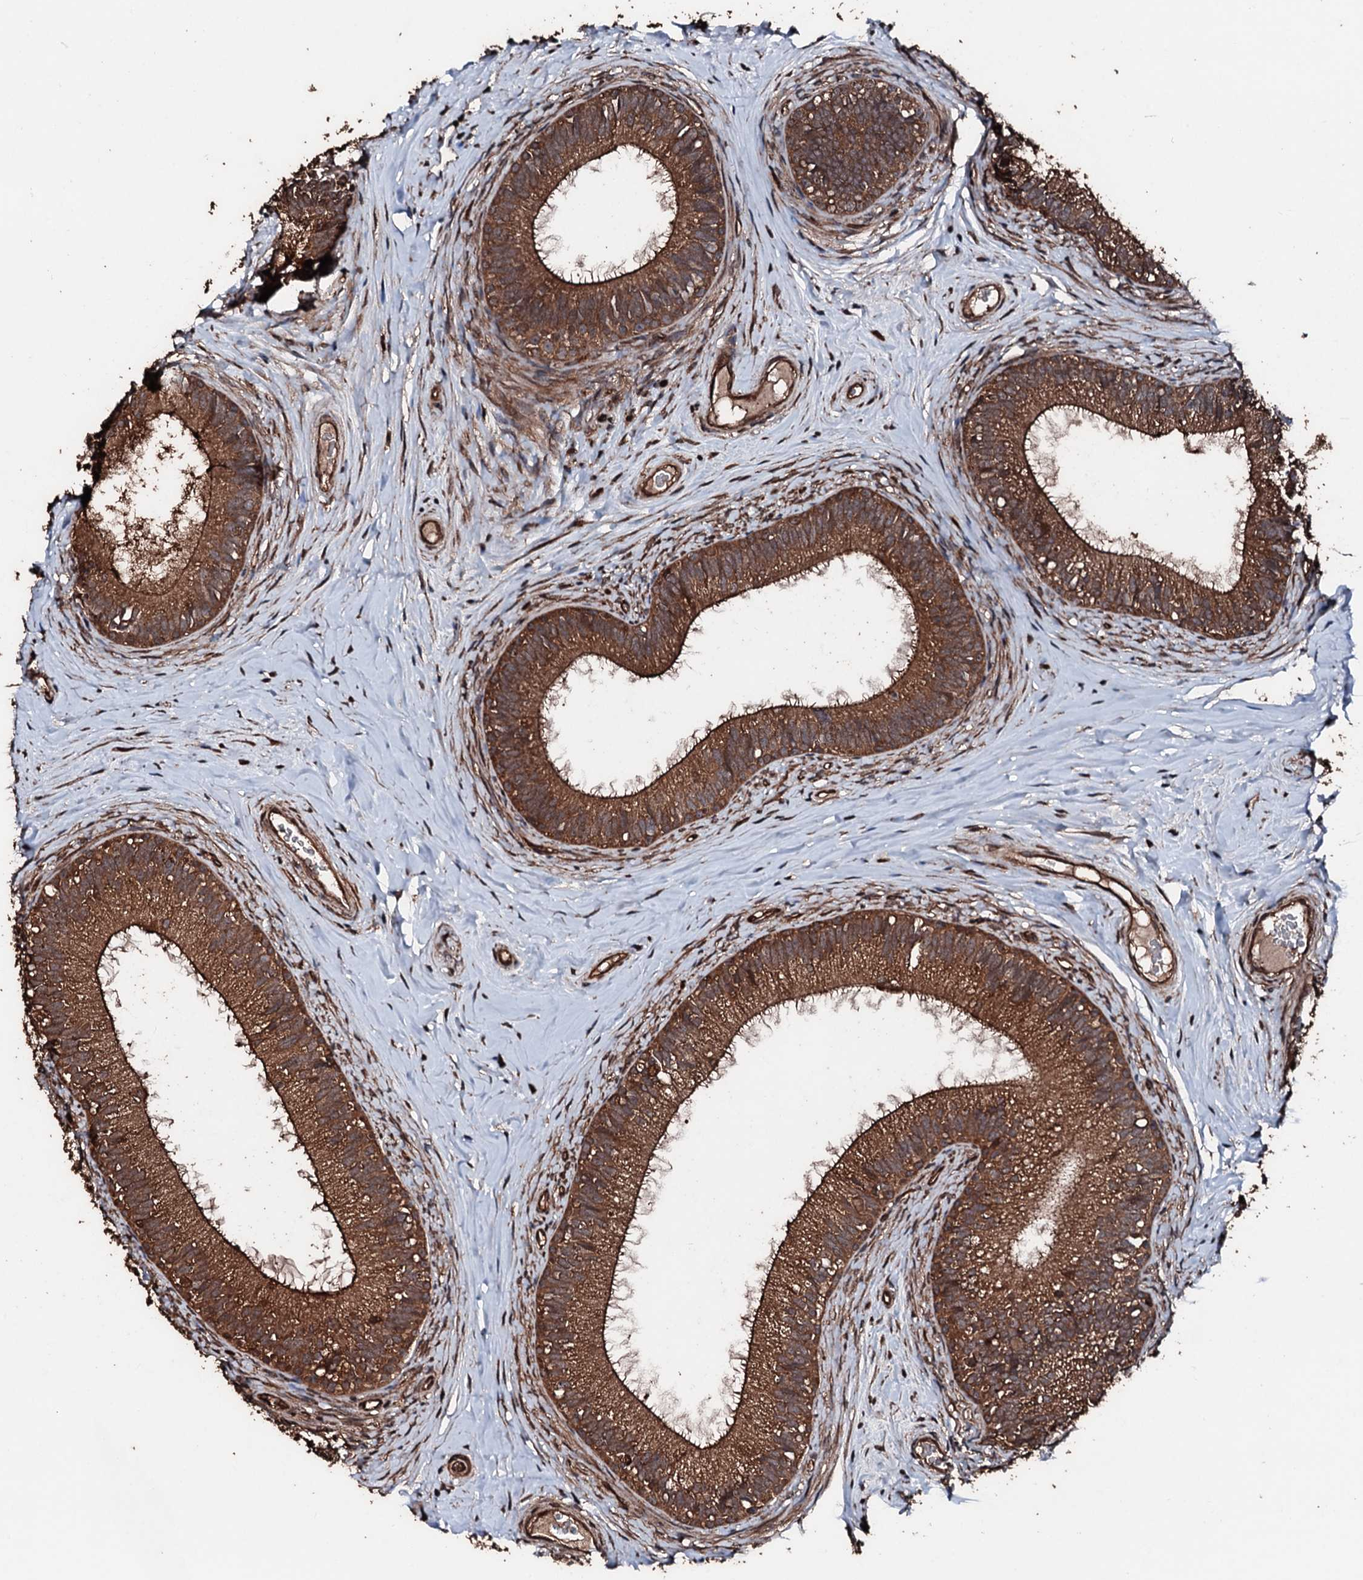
{"staining": {"intensity": "strong", "quantity": ">75%", "location": "cytoplasmic/membranous"}, "tissue": "epididymis", "cell_type": "Glandular cells", "image_type": "normal", "snomed": [{"axis": "morphology", "description": "Normal tissue, NOS"}, {"axis": "topography", "description": "Epididymis"}], "caption": "IHC (DAB) staining of normal epididymis demonstrates strong cytoplasmic/membranous protein staining in about >75% of glandular cells. The protein is stained brown, and the nuclei are stained in blue (DAB (3,3'-diaminobenzidine) IHC with brightfield microscopy, high magnification).", "gene": "KIF18A", "patient": {"sex": "male", "age": 33}}